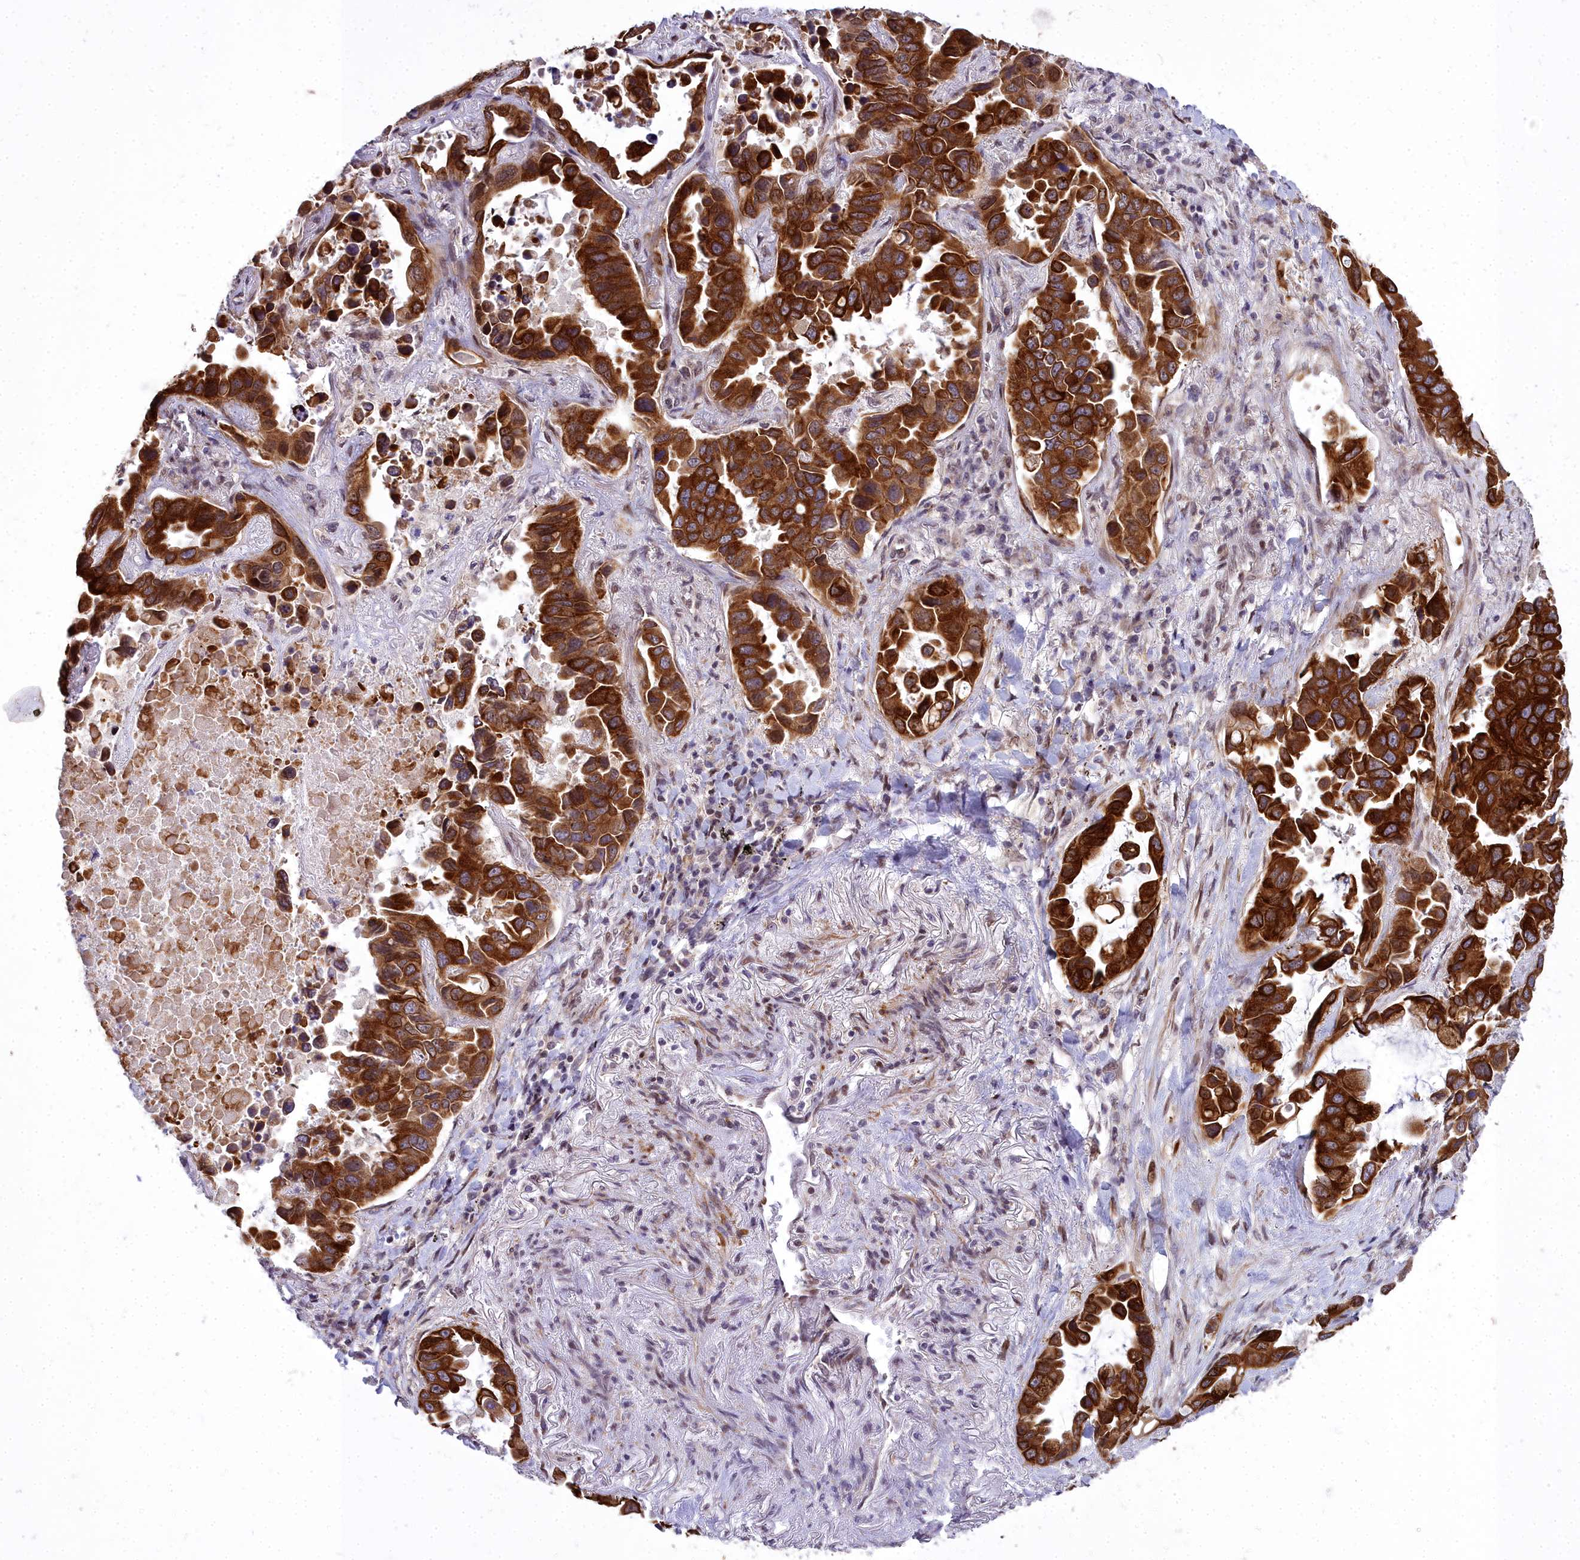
{"staining": {"intensity": "strong", "quantity": ">75%", "location": "cytoplasmic/membranous"}, "tissue": "lung cancer", "cell_type": "Tumor cells", "image_type": "cancer", "snomed": [{"axis": "morphology", "description": "Adenocarcinoma, NOS"}, {"axis": "topography", "description": "Lung"}], "caption": "Protein expression by IHC exhibits strong cytoplasmic/membranous staining in about >75% of tumor cells in lung cancer.", "gene": "ABCB8", "patient": {"sex": "male", "age": 64}}